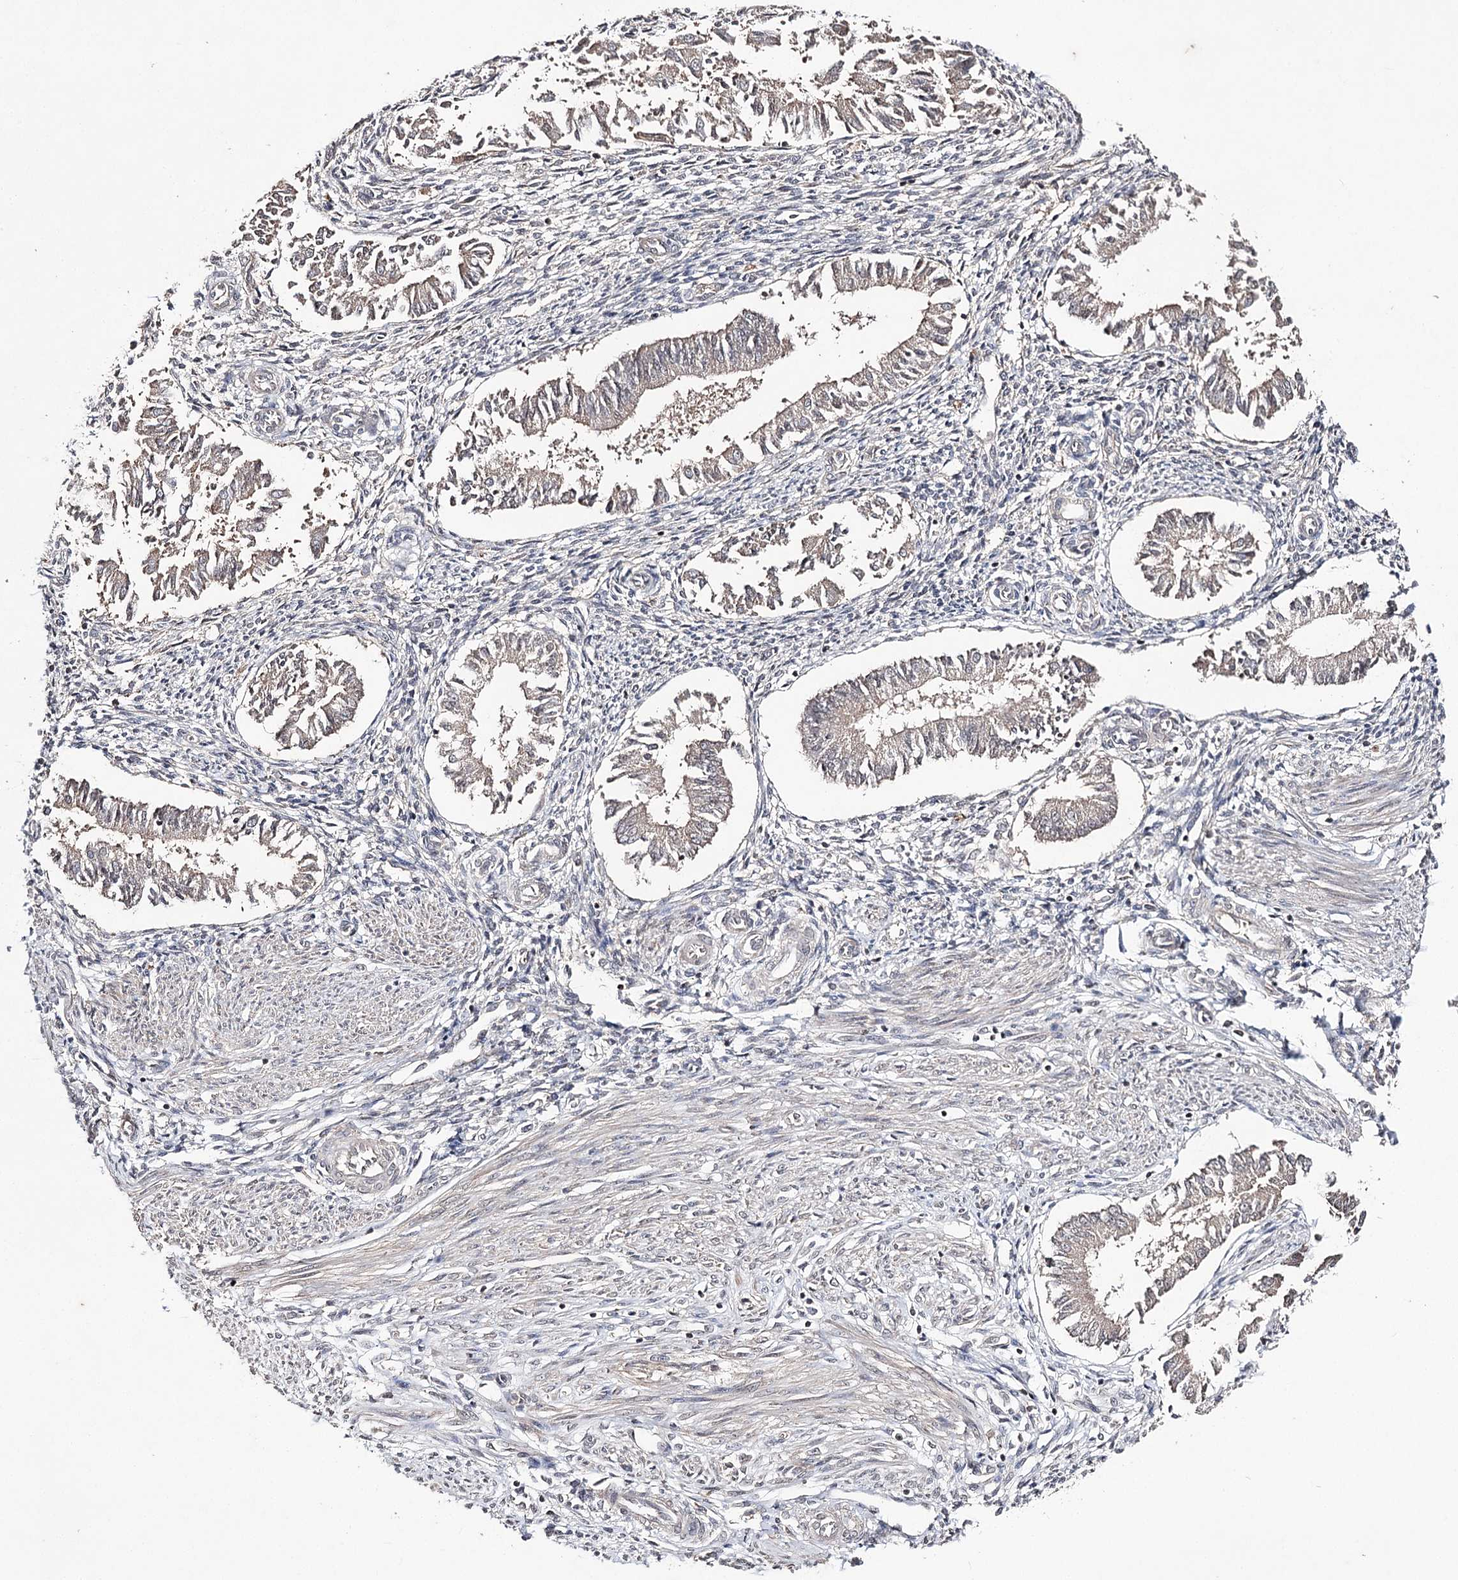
{"staining": {"intensity": "weak", "quantity": "<25%", "location": "cytoplasmic/membranous"}, "tissue": "endometrium", "cell_type": "Cells in endometrial stroma", "image_type": "normal", "snomed": [{"axis": "morphology", "description": "Normal tissue, NOS"}, {"axis": "topography", "description": "Uterus"}, {"axis": "topography", "description": "Endometrium"}], "caption": "Protein analysis of benign endometrium exhibits no significant expression in cells in endometrial stroma. Brightfield microscopy of immunohistochemistry stained with DAB (3,3'-diaminobenzidine) (brown) and hematoxylin (blue), captured at high magnification.", "gene": "SYNGR3", "patient": {"sex": "female", "age": 48}}